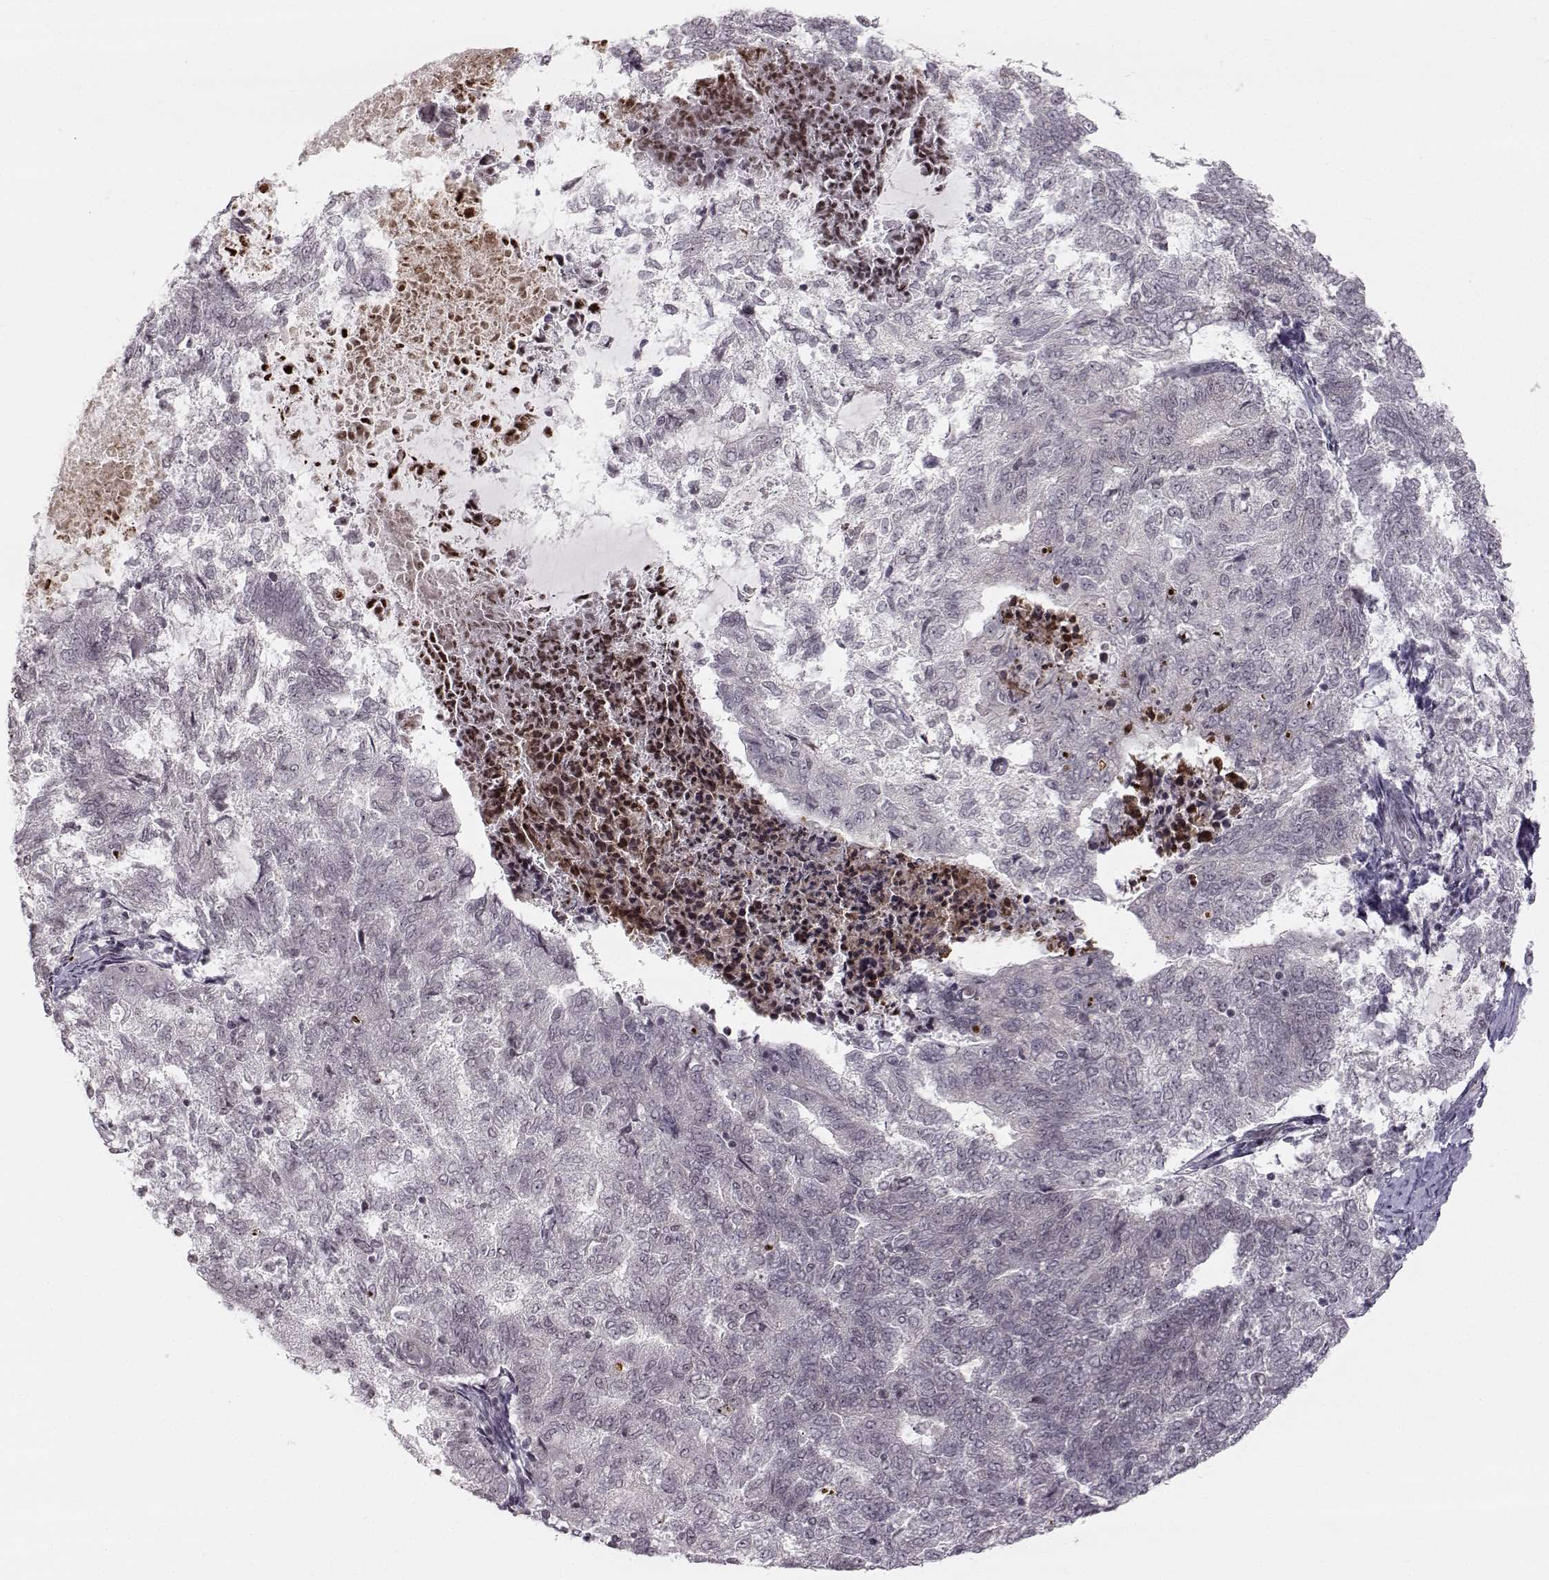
{"staining": {"intensity": "negative", "quantity": "none", "location": "none"}, "tissue": "endometrial cancer", "cell_type": "Tumor cells", "image_type": "cancer", "snomed": [{"axis": "morphology", "description": "Adenocarcinoma, NOS"}, {"axis": "topography", "description": "Endometrium"}], "caption": "Immunohistochemistry photomicrograph of endometrial cancer stained for a protein (brown), which demonstrates no staining in tumor cells.", "gene": "MARCHF4", "patient": {"sex": "female", "age": 65}}